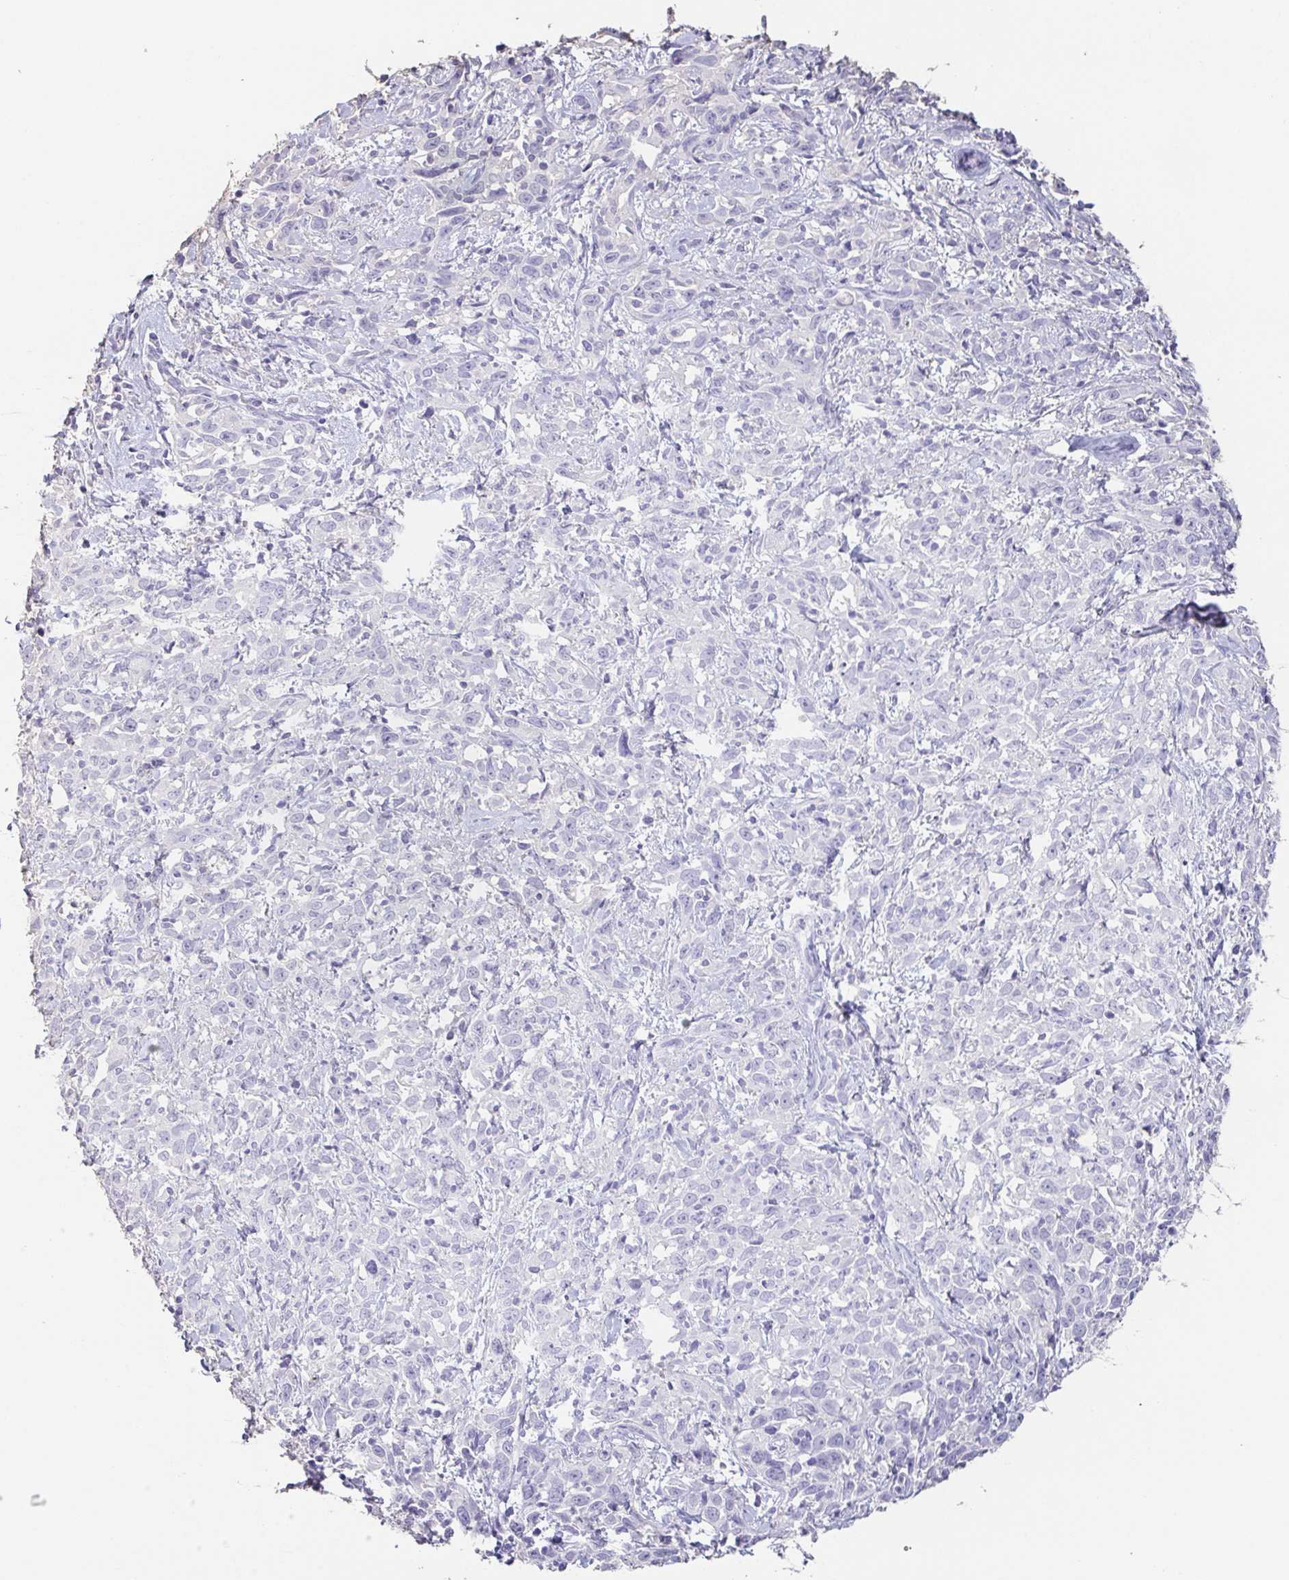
{"staining": {"intensity": "negative", "quantity": "none", "location": "none"}, "tissue": "cervical cancer", "cell_type": "Tumor cells", "image_type": "cancer", "snomed": [{"axis": "morphology", "description": "Adenocarcinoma, NOS"}, {"axis": "topography", "description": "Cervix"}], "caption": "A high-resolution histopathology image shows IHC staining of adenocarcinoma (cervical), which shows no significant staining in tumor cells. (DAB IHC, high magnification).", "gene": "BPIFA2", "patient": {"sex": "female", "age": 40}}